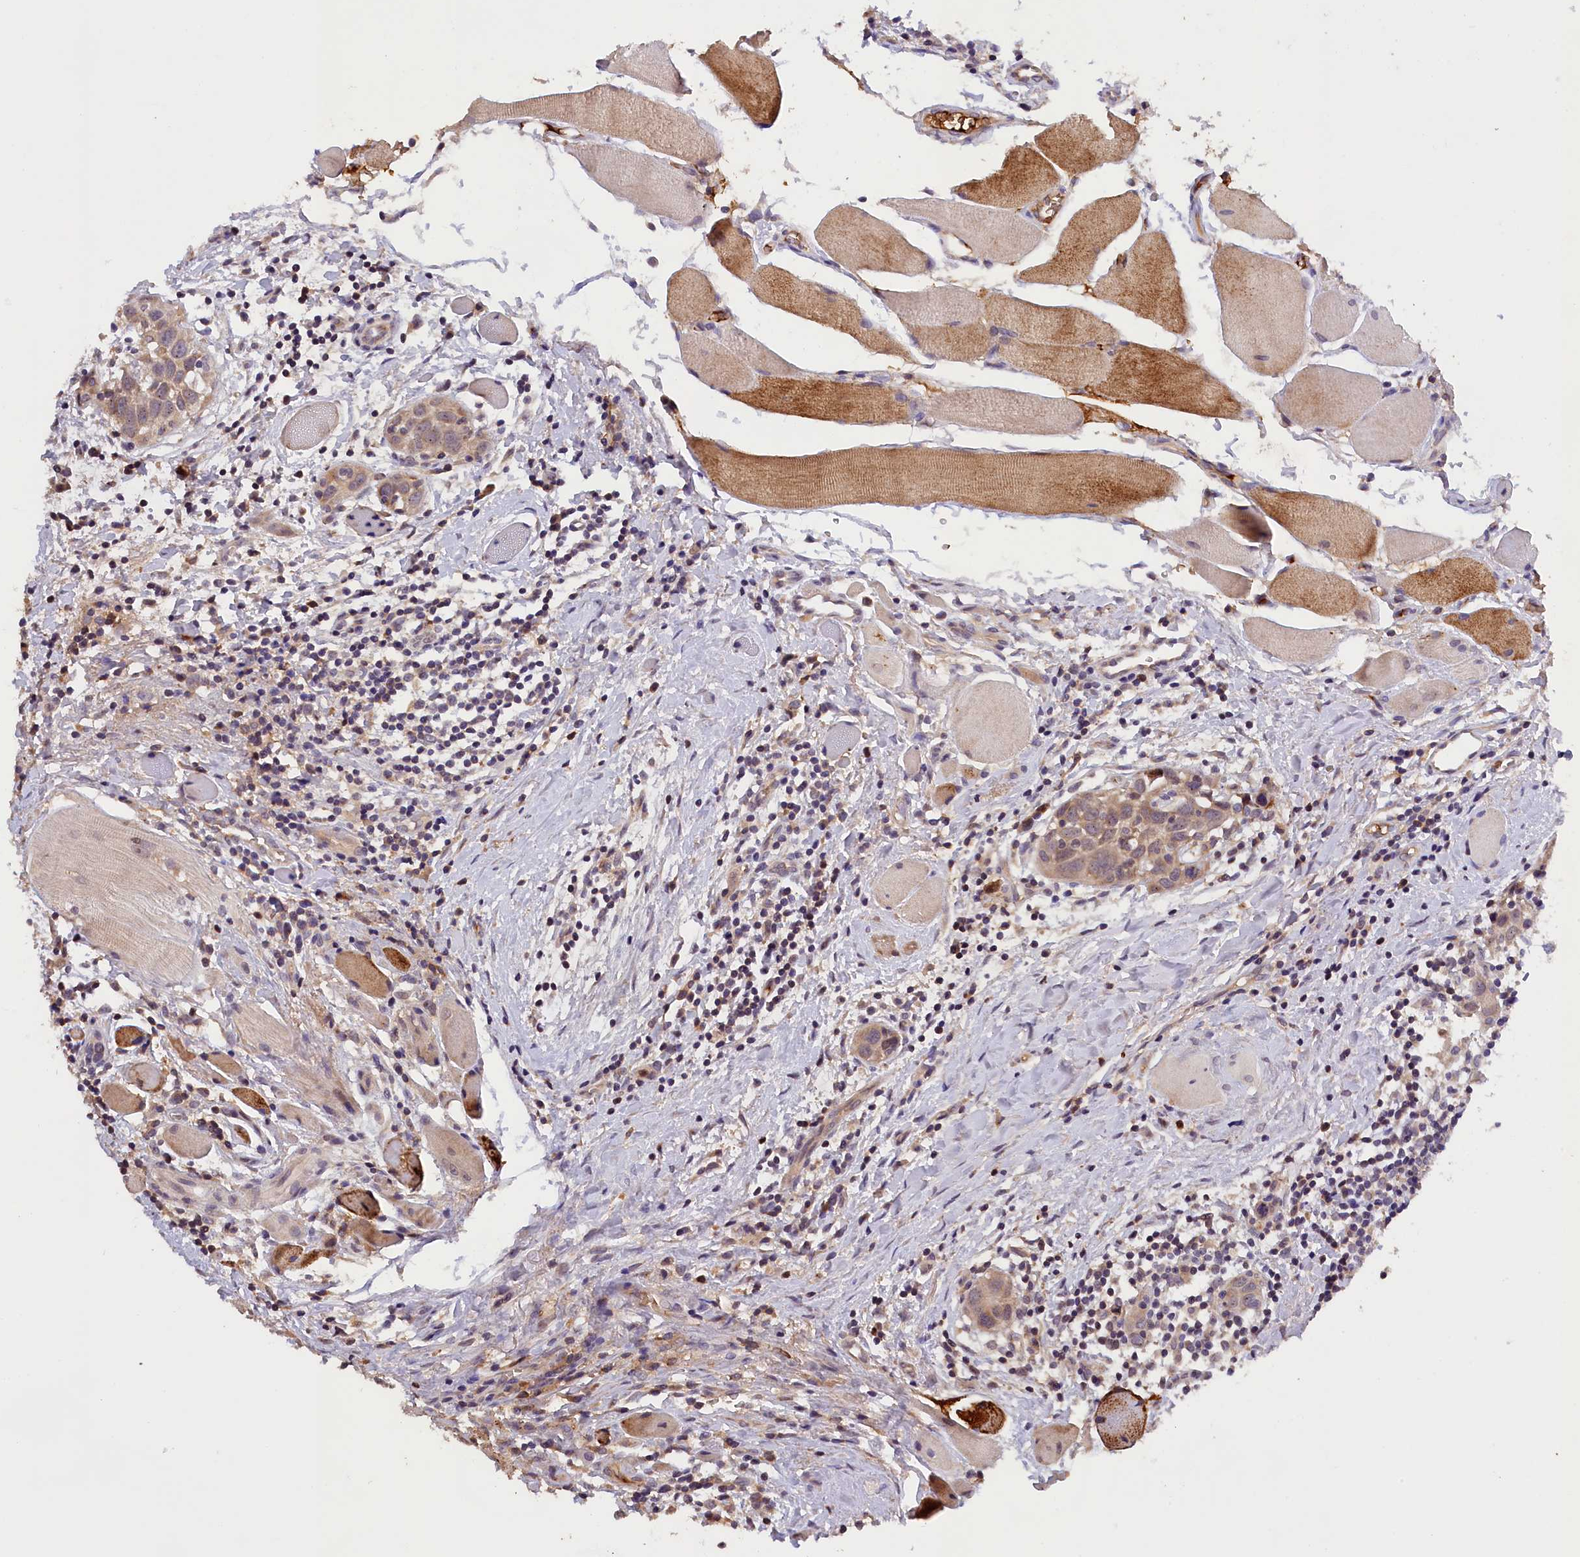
{"staining": {"intensity": "weak", "quantity": ">75%", "location": "cytoplasmic/membranous,nuclear"}, "tissue": "head and neck cancer", "cell_type": "Tumor cells", "image_type": "cancer", "snomed": [{"axis": "morphology", "description": "Squamous cell carcinoma, NOS"}, {"axis": "topography", "description": "Oral tissue"}, {"axis": "topography", "description": "Head-Neck"}], "caption": "This image displays head and neck cancer stained with immunohistochemistry to label a protein in brown. The cytoplasmic/membranous and nuclear of tumor cells show weak positivity for the protein. Nuclei are counter-stained blue.", "gene": "PHAF1", "patient": {"sex": "female", "age": 50}}